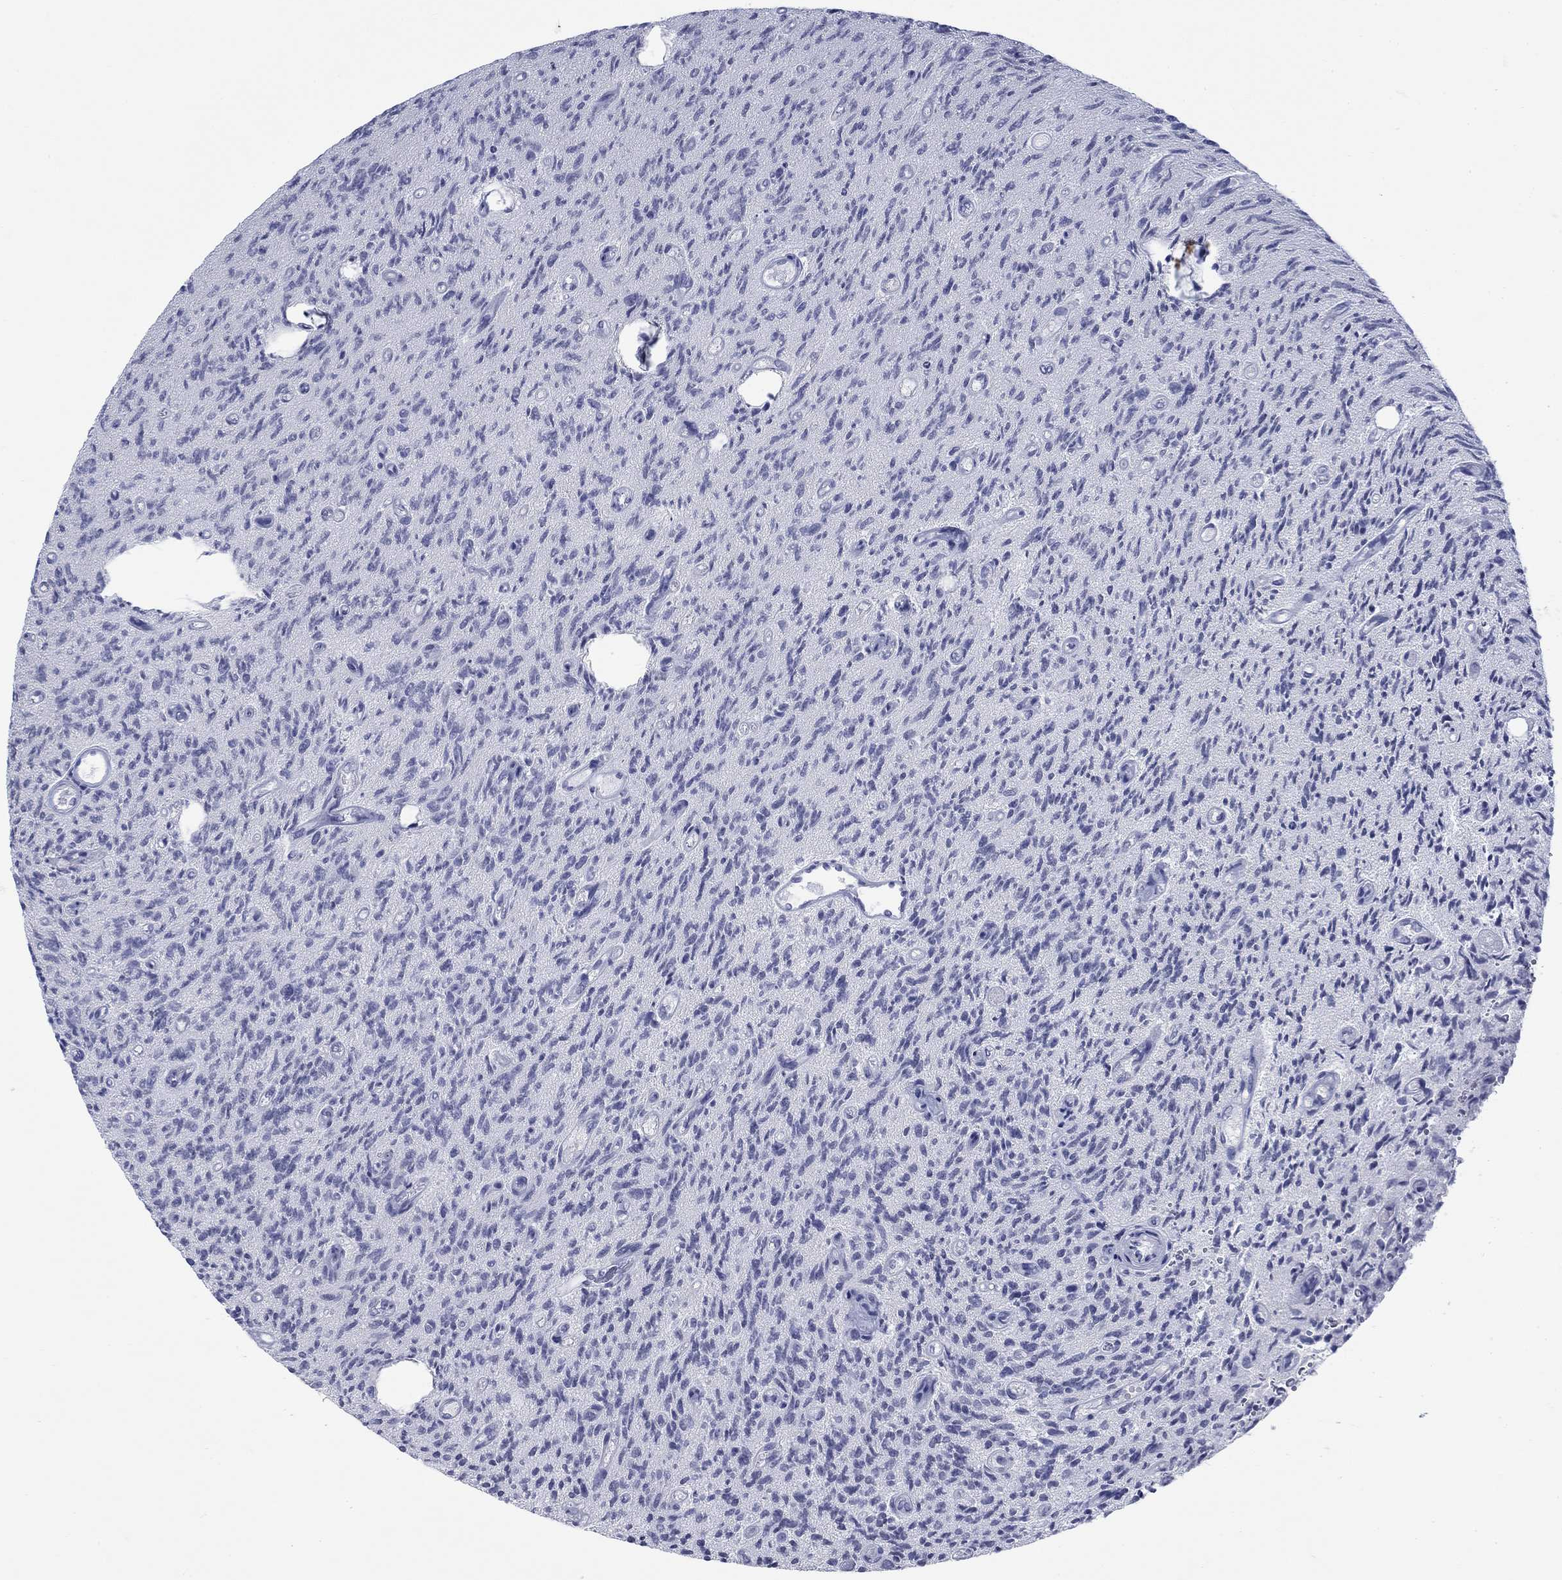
{"staining": {"intensity": "moderate", "quantity": "<25%", "location": "nuclear"}, "tissue": "glioma", "cell_type": "Tumor cells", "image_type": "cancer", "snomed": [{"axis": "morphology", "description": "Glioma, malignant, High grade"}, {"axis": "topography", "description": "Brain"}], "caption": "IHC photomicrograph of neoplastic tissue: human high-grade glioma (malignant) stained using immunohistochemistry (IHC) shows low levels of moderate protein expression localized specifically in the nuclear of tumor cells, appearing as a nuclear brown color.", "gene": "NPAS3", "patient": {"sex": "male", "age": 64}}